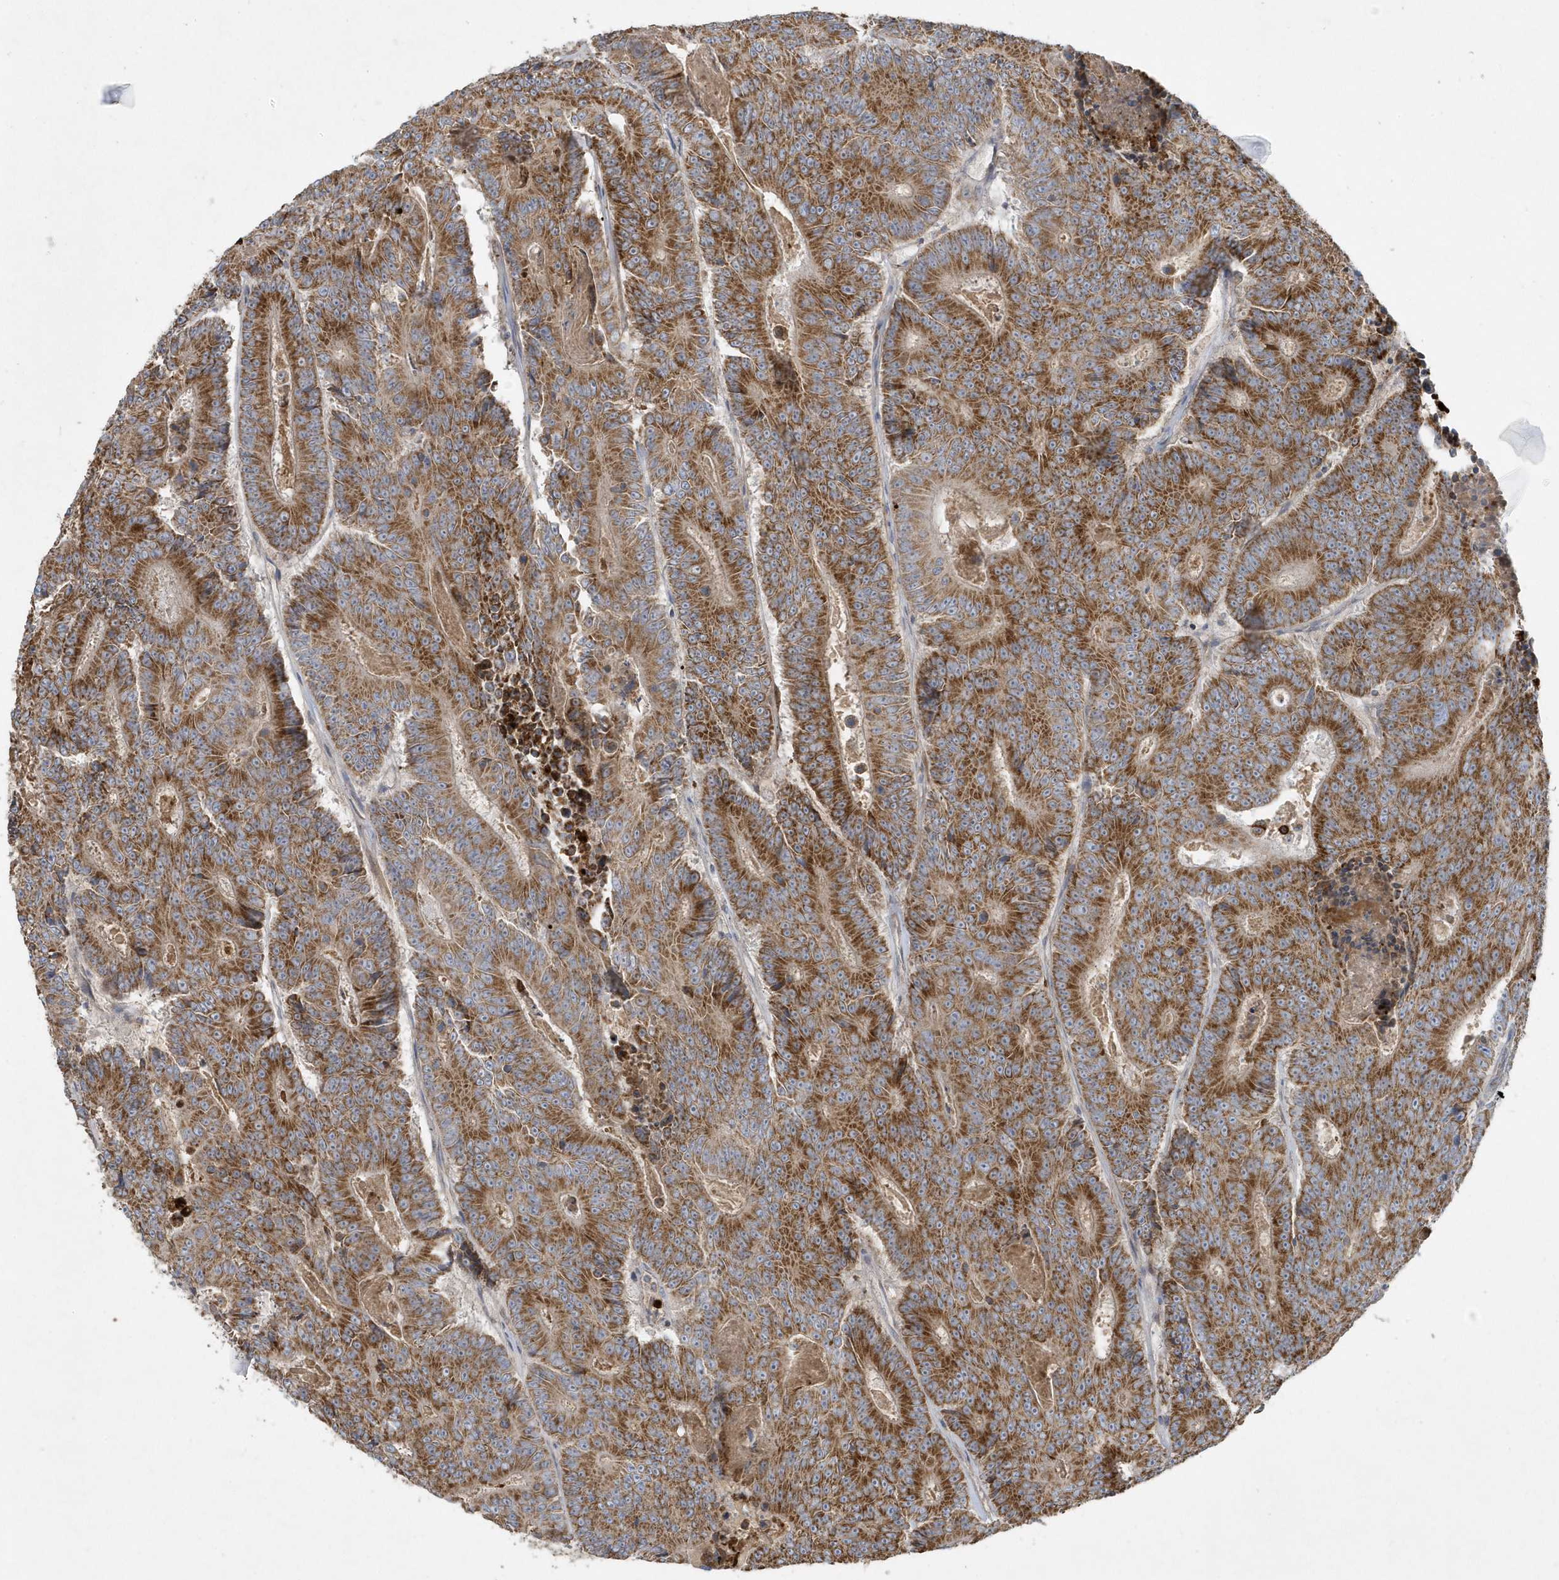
{"staining": {"intensity": "moderate", "quantity": ">75%", "location": "cytoplasmic/membranous"}, "tissue": "colorectal cancer", "cell_type": "Tumor cells", "image_type": "cancer", "snomed": [{"axis": "morphology", "description": "Adenocarcinoma, NOS"}, {"axis": "topography", "description": "Colon"}], "caption": "Human colorectal cancer (adenocarcinoma) stained with a brown dye reveals moderate cytoplasmic/membranous positive staining in about >75% of tumor cells.", "gene": "SLC38A2", "patient": {"sex": "male", "age": 83}}